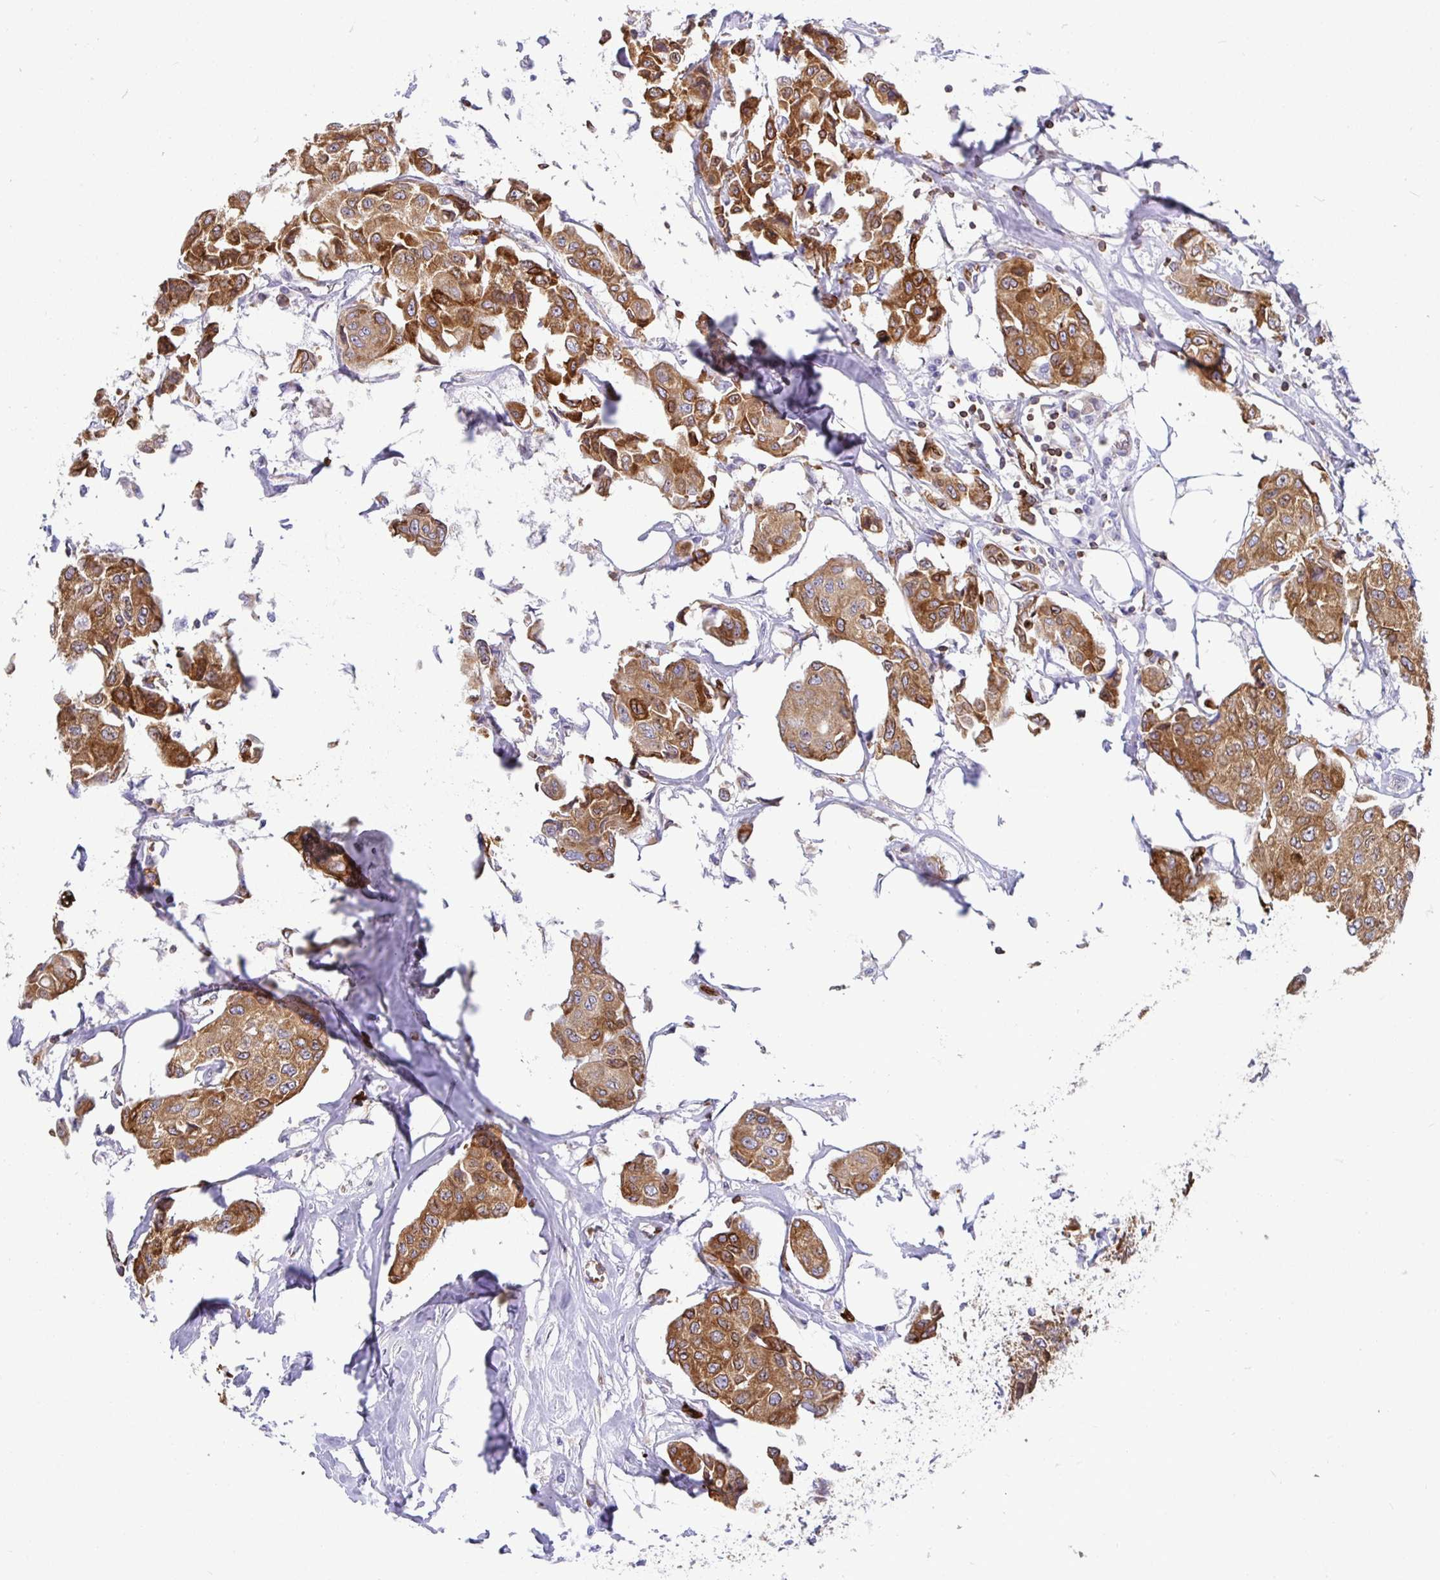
{"staining": {"intensity": "strong", "quantity": ">75%", "location": "cytoplasmic/membranous"}, "tissue": "breast cancer", "cell_type": "Tumor cells", "image_type": "cancer", "snomed": [{"axis": "morphology", "description": "Duct carcinoma"}, {"axis": "topography", "description": "Breast"}, {"axis": "topography", "description": "Lymph node"}], "caption": "Protein analysis of breast cancer (invasive ductal carcinoma) tissue displays strong cytoplasmic/membranous positivity in approximately >75% of tumor cells.", "gene": "TP53I11", "patient": {"sex": "female", "age": 80}}